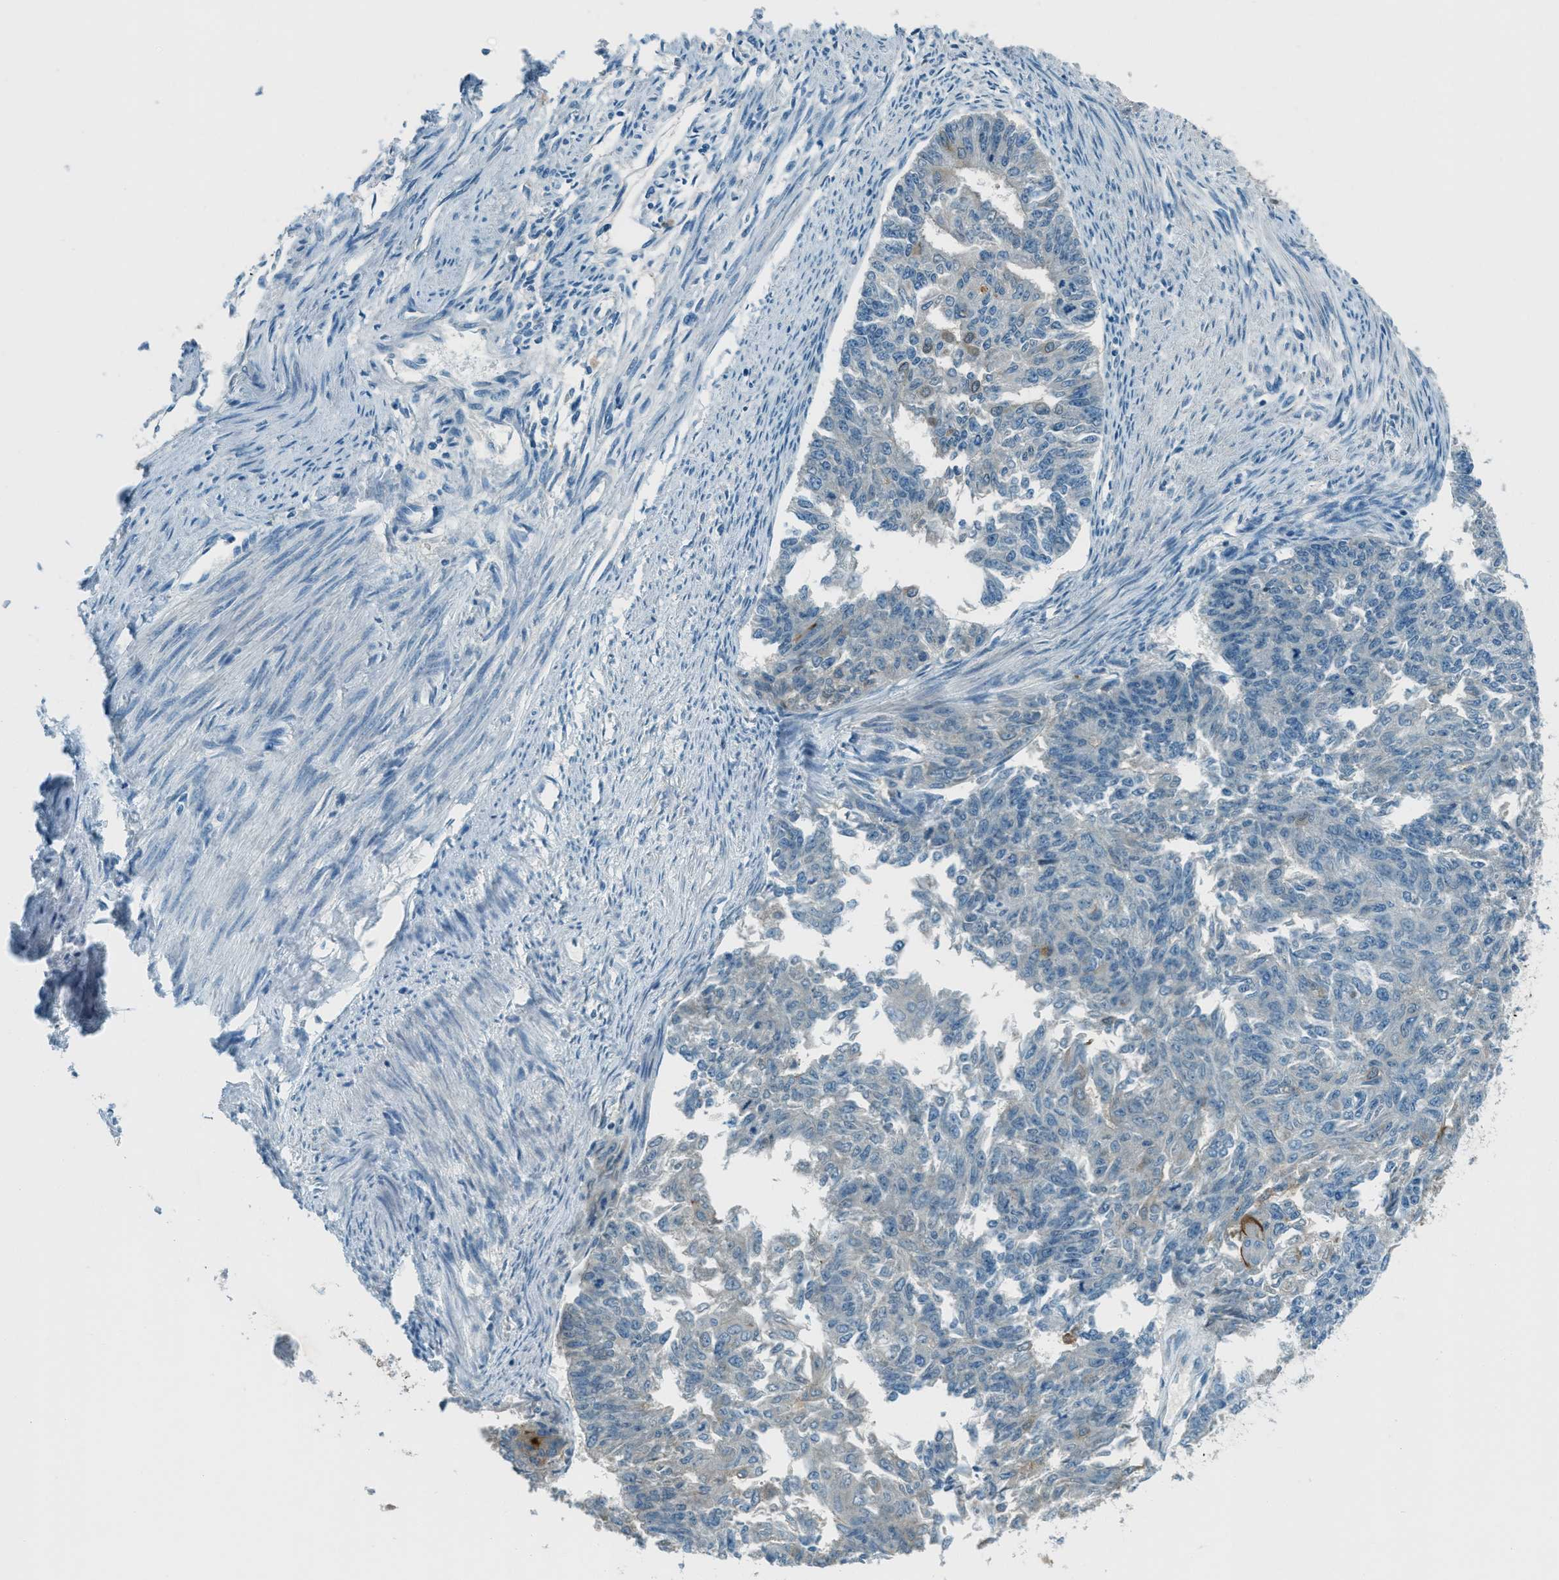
{"staining": {"intensity": "moderate", "quantity": "<25%", "location": "cytoplasmic/membranous"}, "tissue": "endometrial cancer", "cell_type": "Tumor cells", "image_type": "cancer", "snomed": [{"axis": "morphology", "description": "Adenocarcinoma, NOS"}, {"axis": "topography", "description": "Endometrium"}], "caption": "Immunohistochemistry staining of endometrial cancer, which displays low levels of moderate cytoplasmic/membranous expression in about <25% of tumor cells indicating moderate cytoplasmic/membranous protein positivity. The staining was performed using DAB (3,3'-diaminobenzidine) (brown) for protein detection and nuclei were counterstained in hematoxylin (blue).", "gene": "MSLN", "patient": {"sex": "female", "age": 32}}